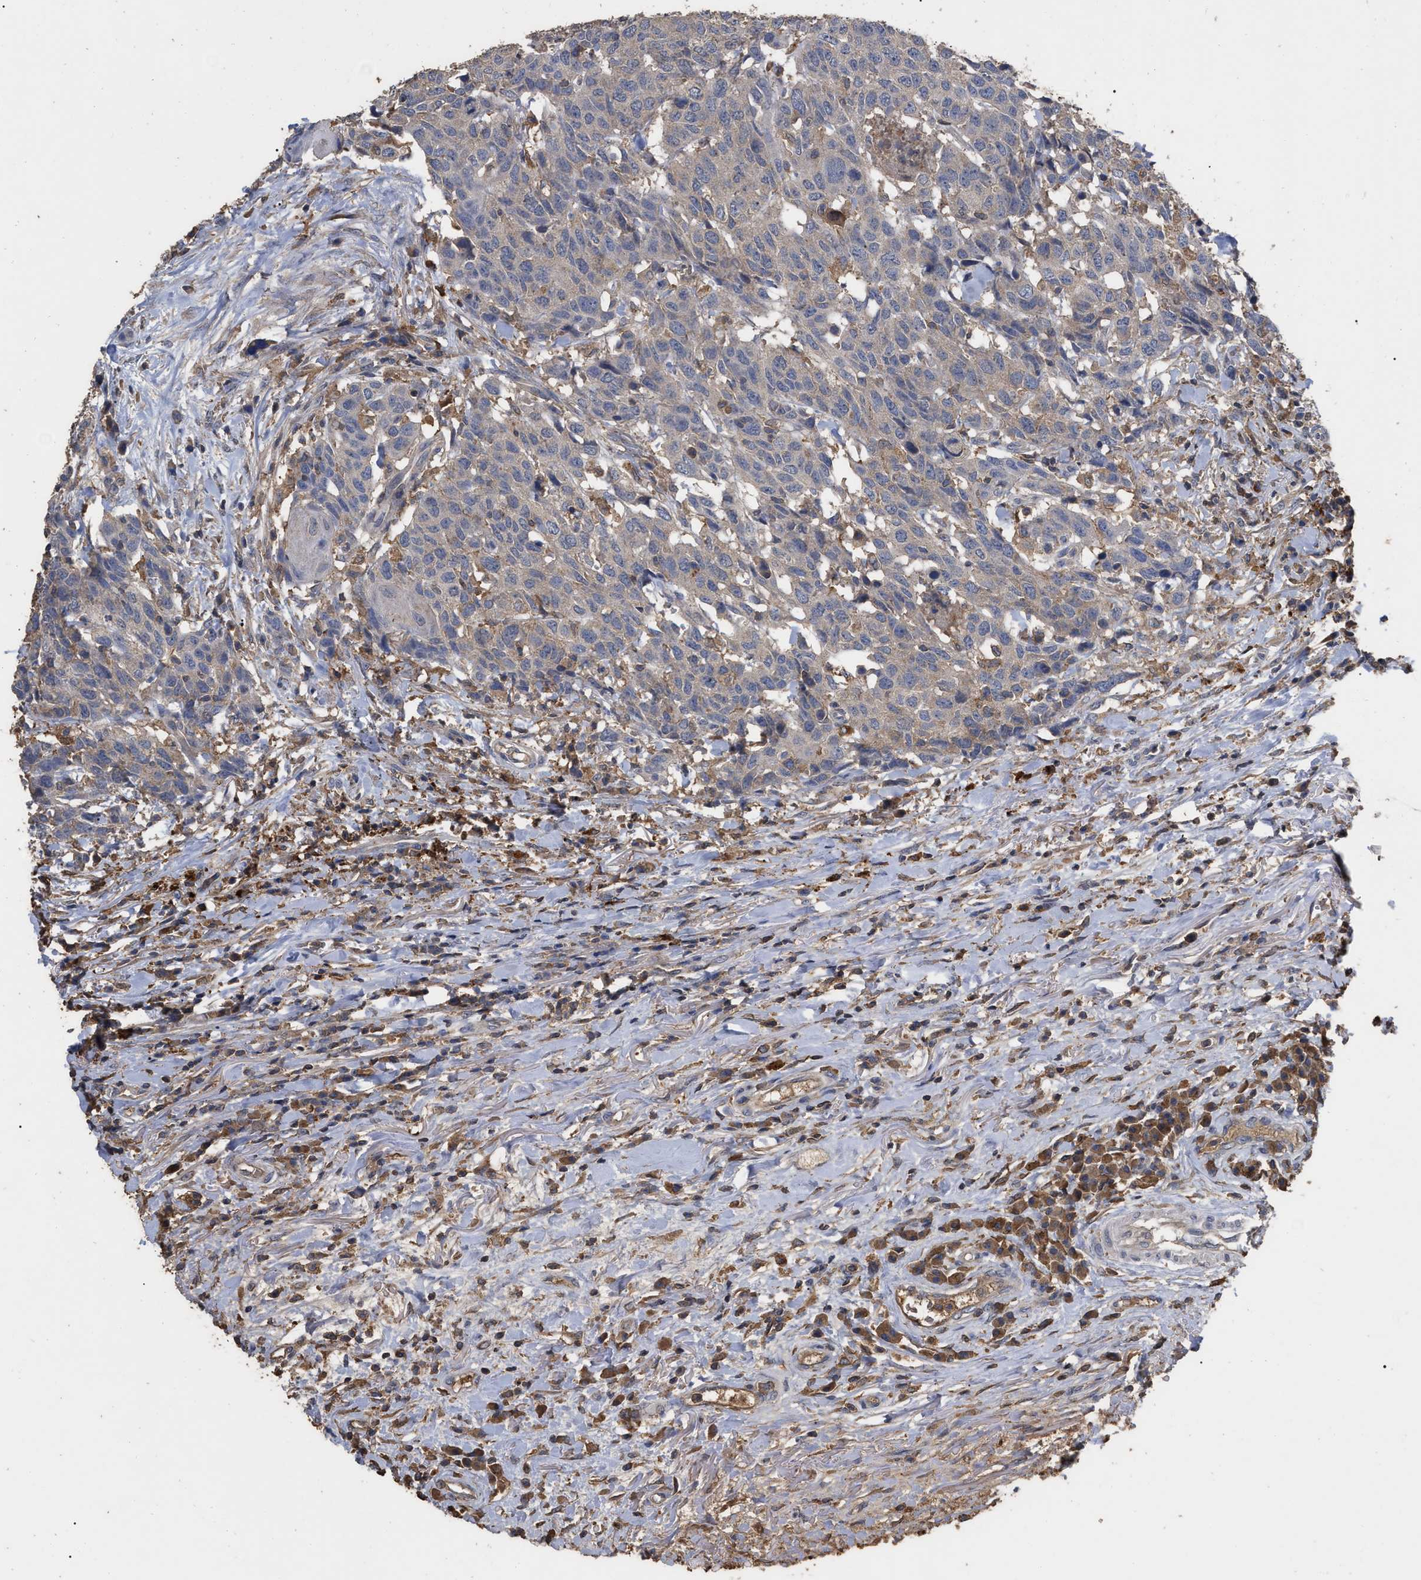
{"staining": {"intensity": "negative", "quantity": "none", "location": "none"}, "tissue": "head and neck cancer", "cell_type": "Tumor cells", "image_type": "cancer", "snomed": [{"axis": "morphology", "description": "Squamous cell carcinoma, NOS"}, {"axis": "topography", "description": "Head-Neck"}], "caption": "Protein analysis of head and neck cancer shows no significant staining in tumor cells. (Stains: DAB IHC with hematoxylin counter stain, Microscopy: brightfield microscopy at high magnification).", "gene": "GPR179", "patient": {"sex": "male", "age": 66}}